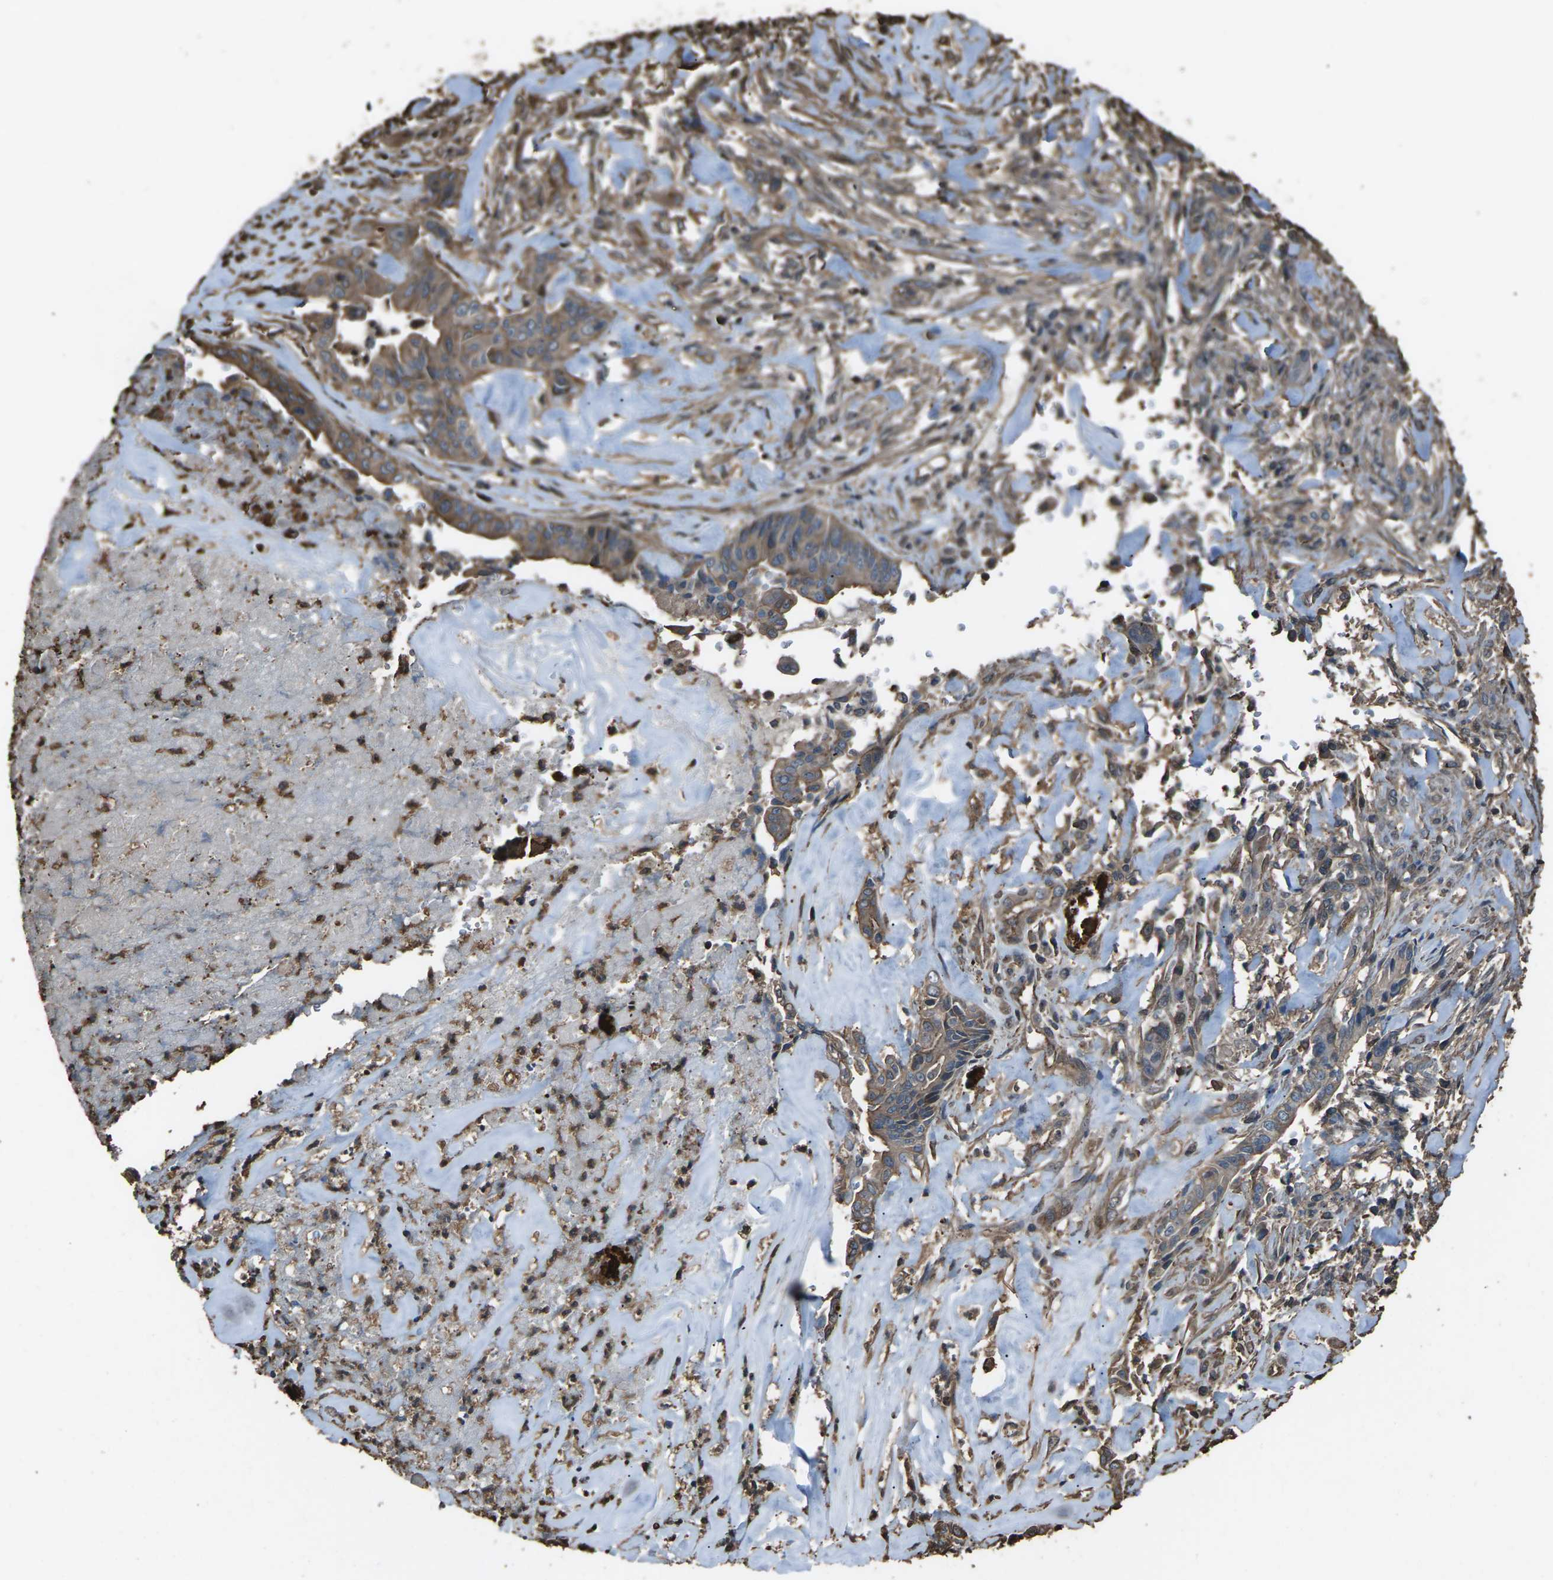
{"staining": {"intensity": "moderate", "quantity": ">75%", "location": "cytoplasmic/membranous"}, "tissue": "liver cancer", "cell_type": "Tumor cells", "image_type": "cancer", "snomed": [{"axis": "morphology", "description": "Cholangiocarcinoma"}, {"axis": "topography", "description": "Liver"}], "caption": "Immunohistochemical staining of human liver cancer (cholangiocarcinoma) reveals medium levels of moderate cytoplasmic/membranous protein expression in approximately >75% of tumor cells.", "gene": "DHPS", "patient": {"sex": "female", "age": 67}}